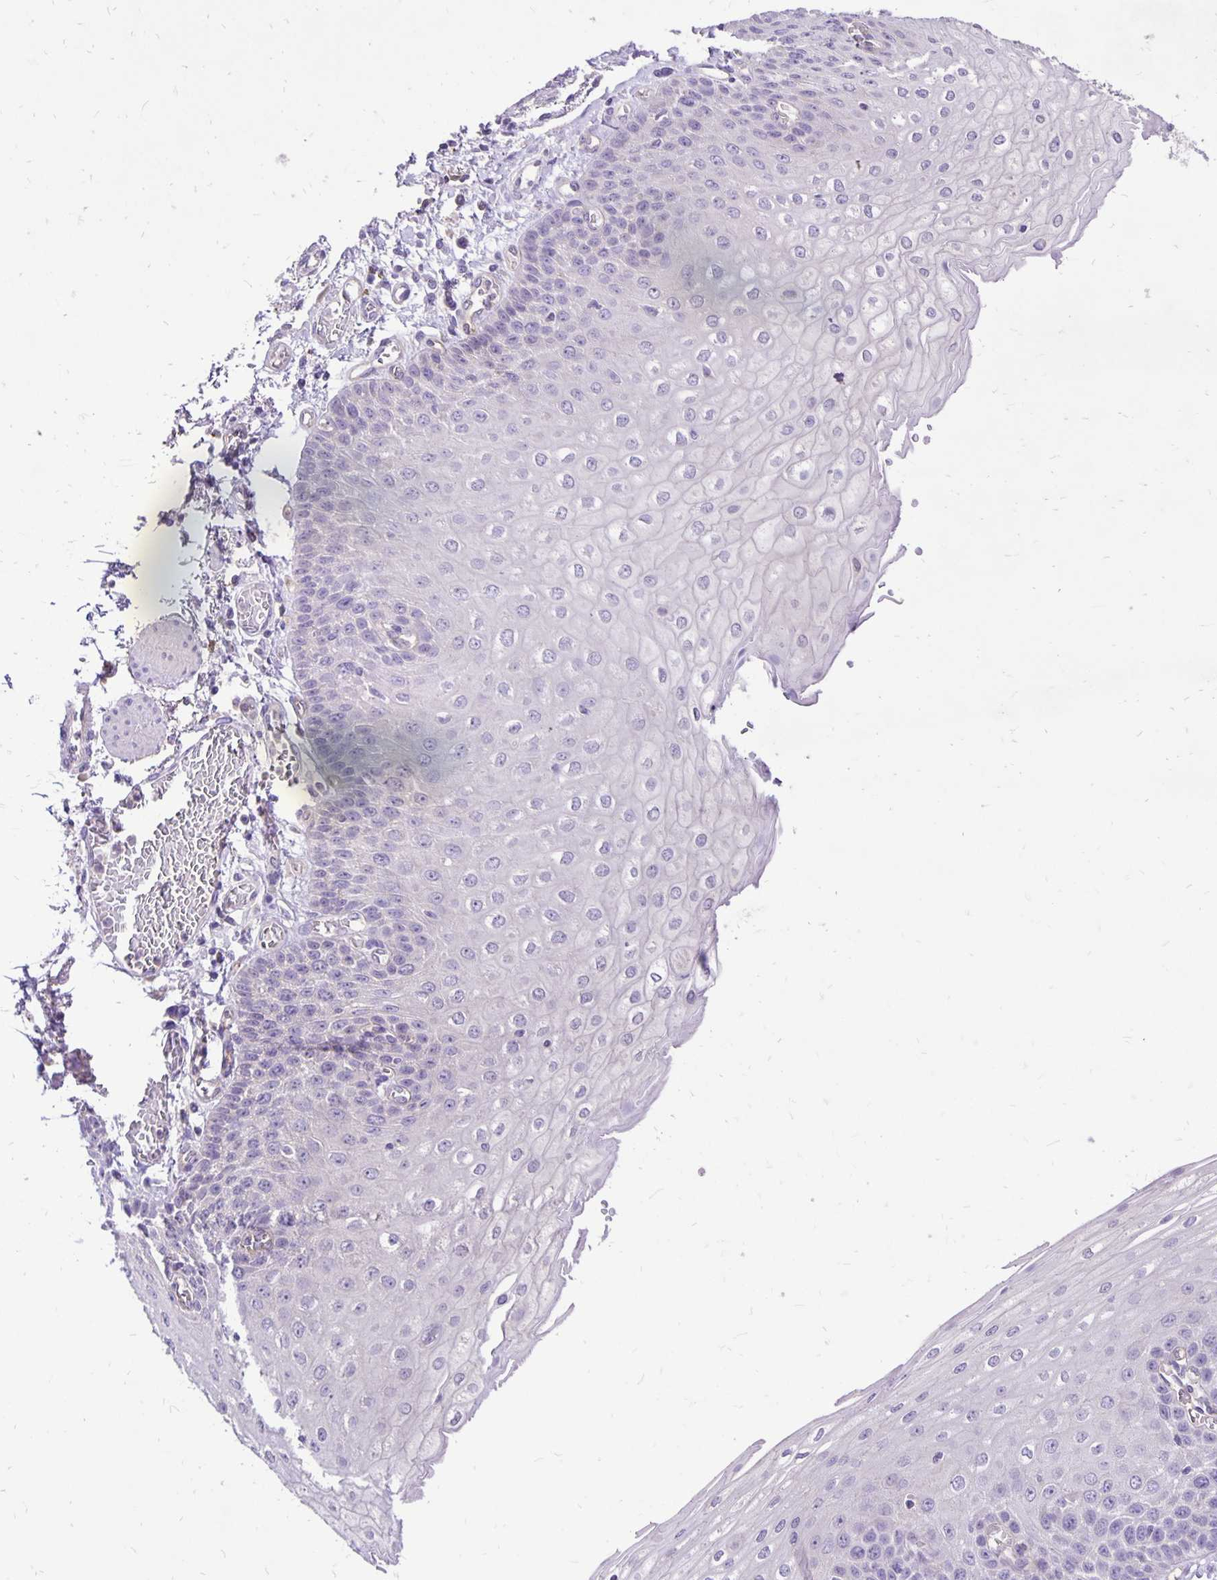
{"staining": {"intensity": "negative", "quantity": "none", "location": "none"}, "tissue": "esophagus", "cell_type": "Squamous epithelial cells", "image_type": "normal", "snomed": [{"axis": "morphology", "description": "Normal tissue, NOS"}, {"axis": "morphology", "description": "Adenocarcinoma, NOS"}, {"axis": "topography", "description": "Esophagus"}], "caption": "IHC micrograph of normal esophagus stained for a protein (brown), which reveals no positivity in squamous epithelial cells.", "gene": "EIF5A", "patient": {"sex": "male", "age": 81}}